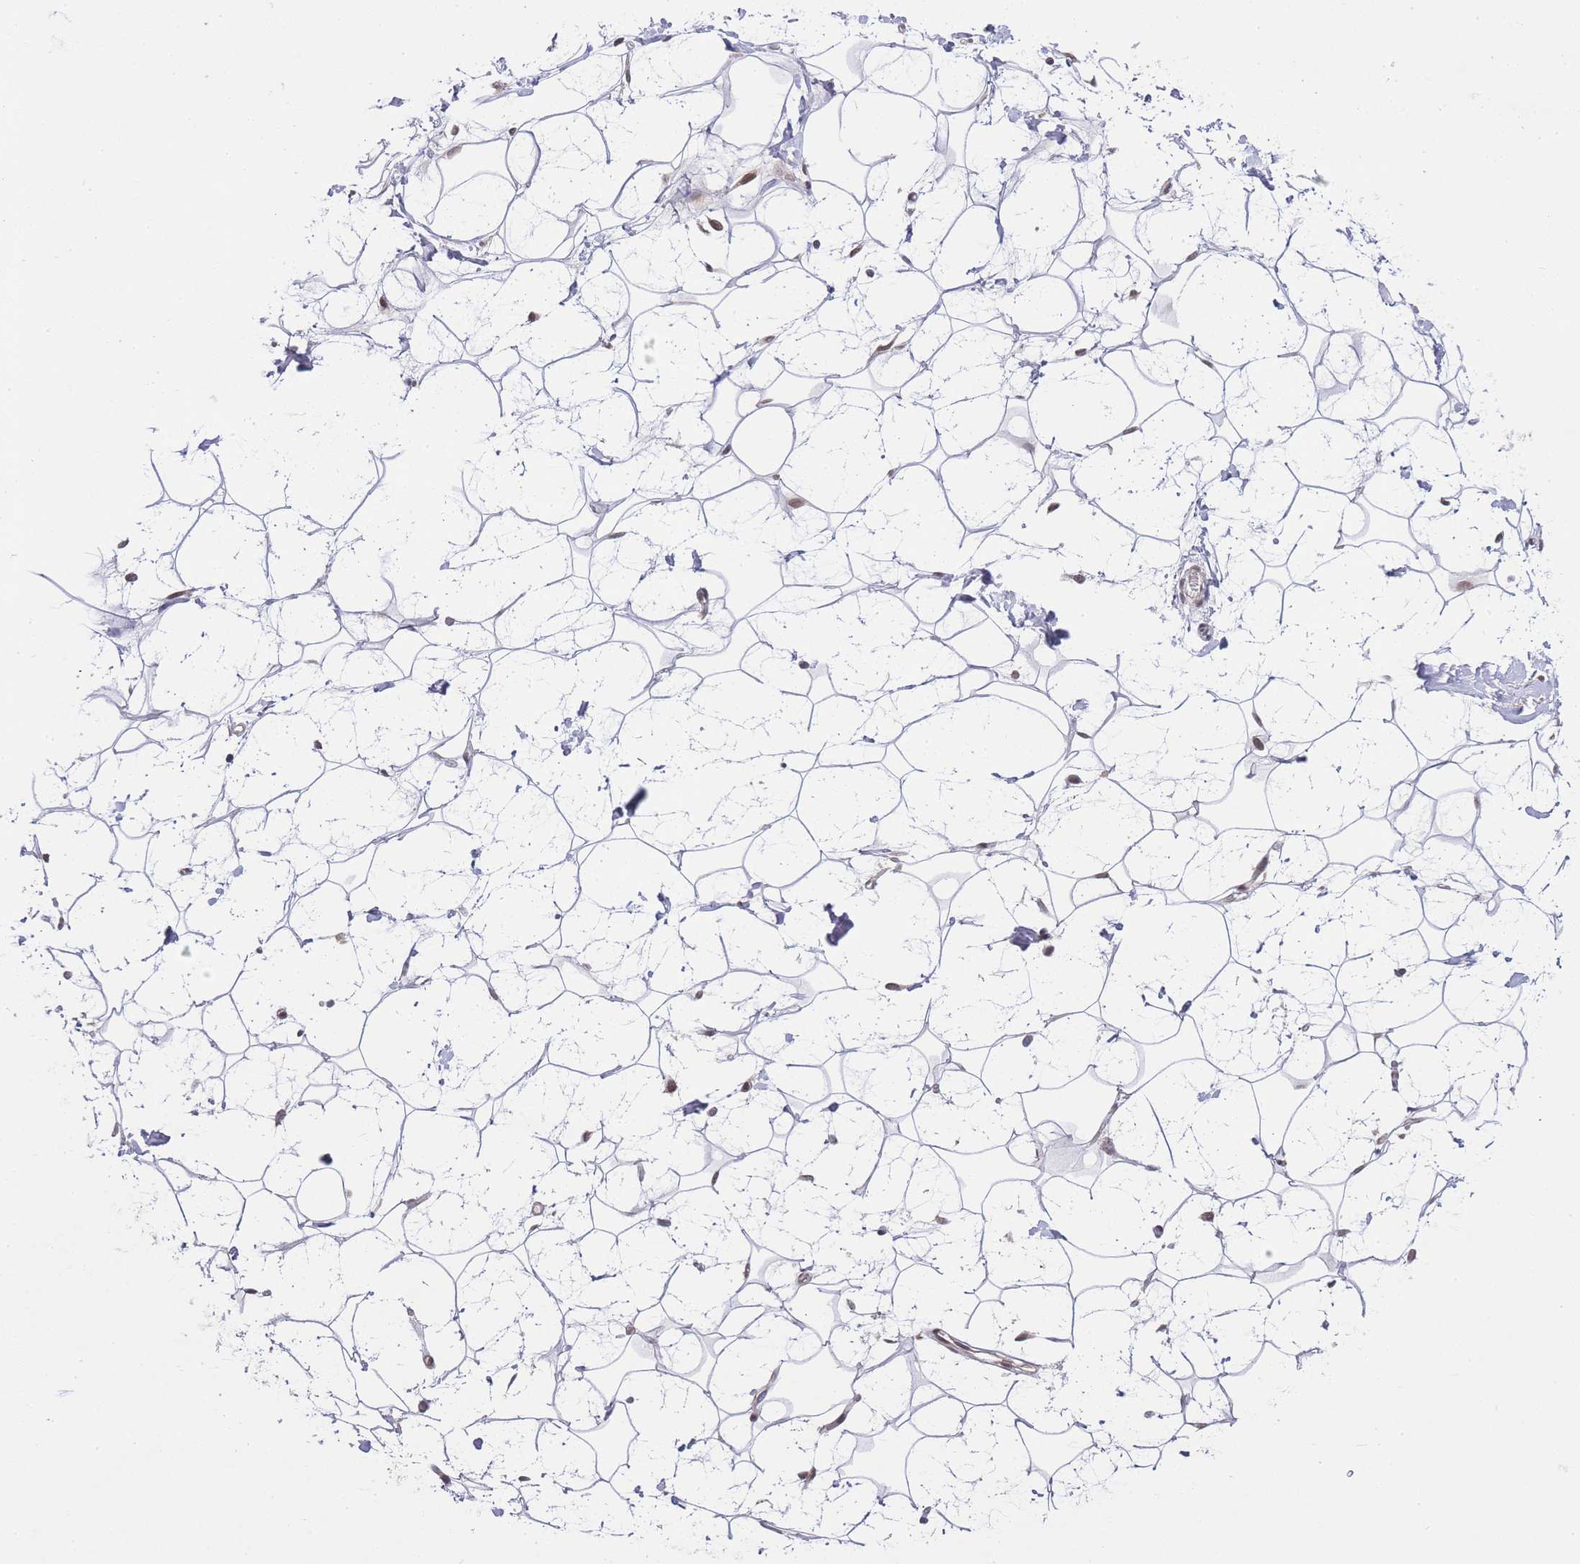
{"staining": {"intensity": "weak", "quantity": ">75%", "location": "nuclear"}, "tissue": "adipose tissue", "cell_type": "Adipocytes", "image_type": "normal", "snomed": [{"axis": "morphology", "description": "Normal tissue, NOS"}, {"axis": "topography", "description": "Breast"}], "caption": "The image exhibits immunohistochemical staining of benign adipose tissue. There is weak nuclear expression is seen in approximately >75% of adipocytes. (IHC, brightfield microscopy, high magnification).", "gene": "TMED3", "patient": {"sex": "female", "age": 26}}